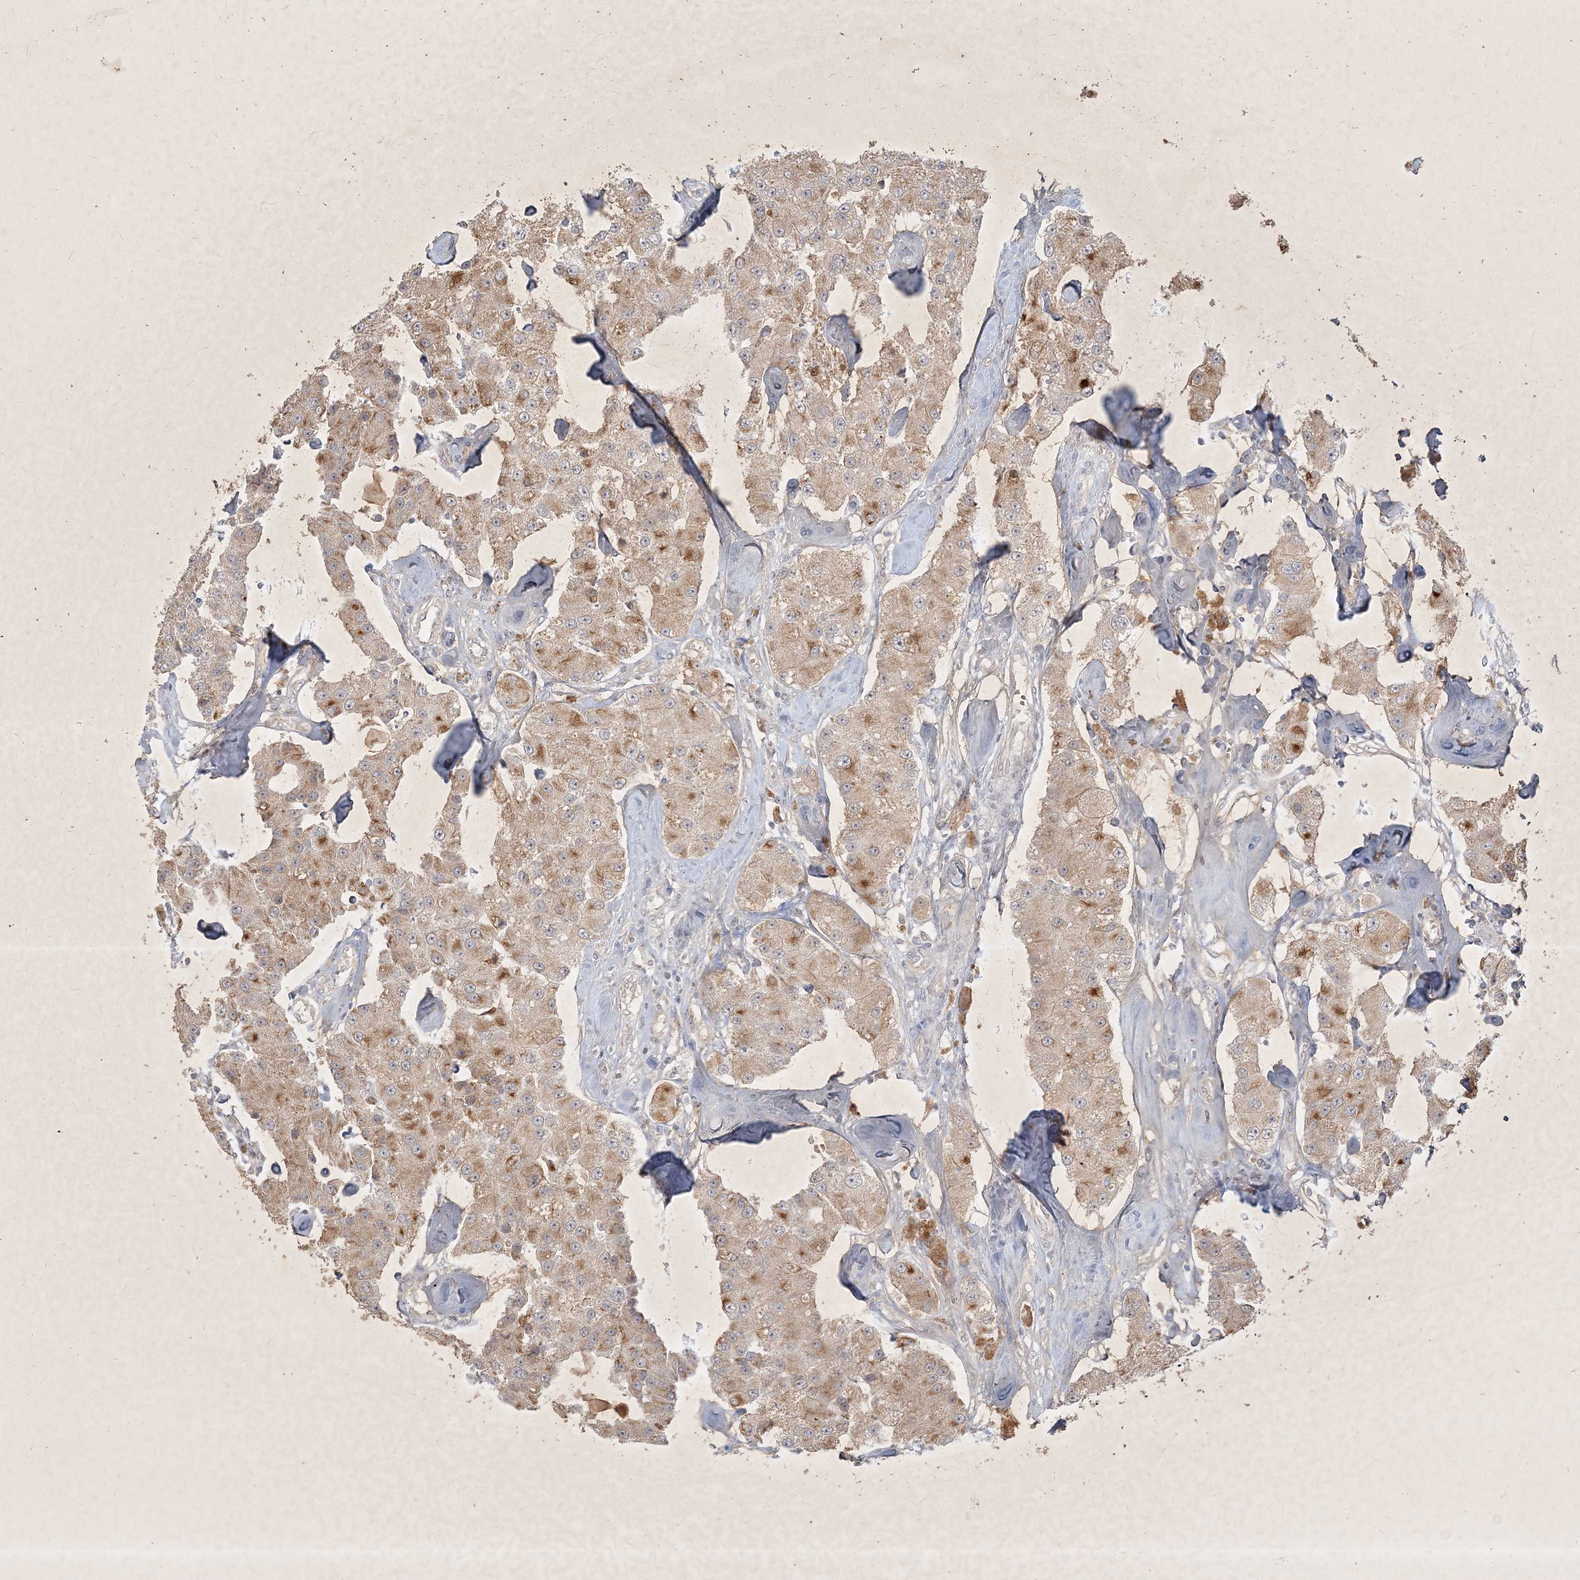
{"staining": {"intensity": "moderate", "quantity": "25%-75%", "location": "cytoplasmic/membranous"}, "tissue": "carcinoid", "cell_type": "Tumor cells", "image_type": "cancer", "snomed": [{"axis": "morphology", "description": "Carcinoid, malignant, NOS"}, {"axis": "topography", "description": "Pancreas"}], "caption": "A micrograph of human carcinoid stained for a protein shows moderate cytoplasmic/membranous brown staining in tumor cells.", "gene": "BOD1", "patient": {"sex": "male", "age": 41}}